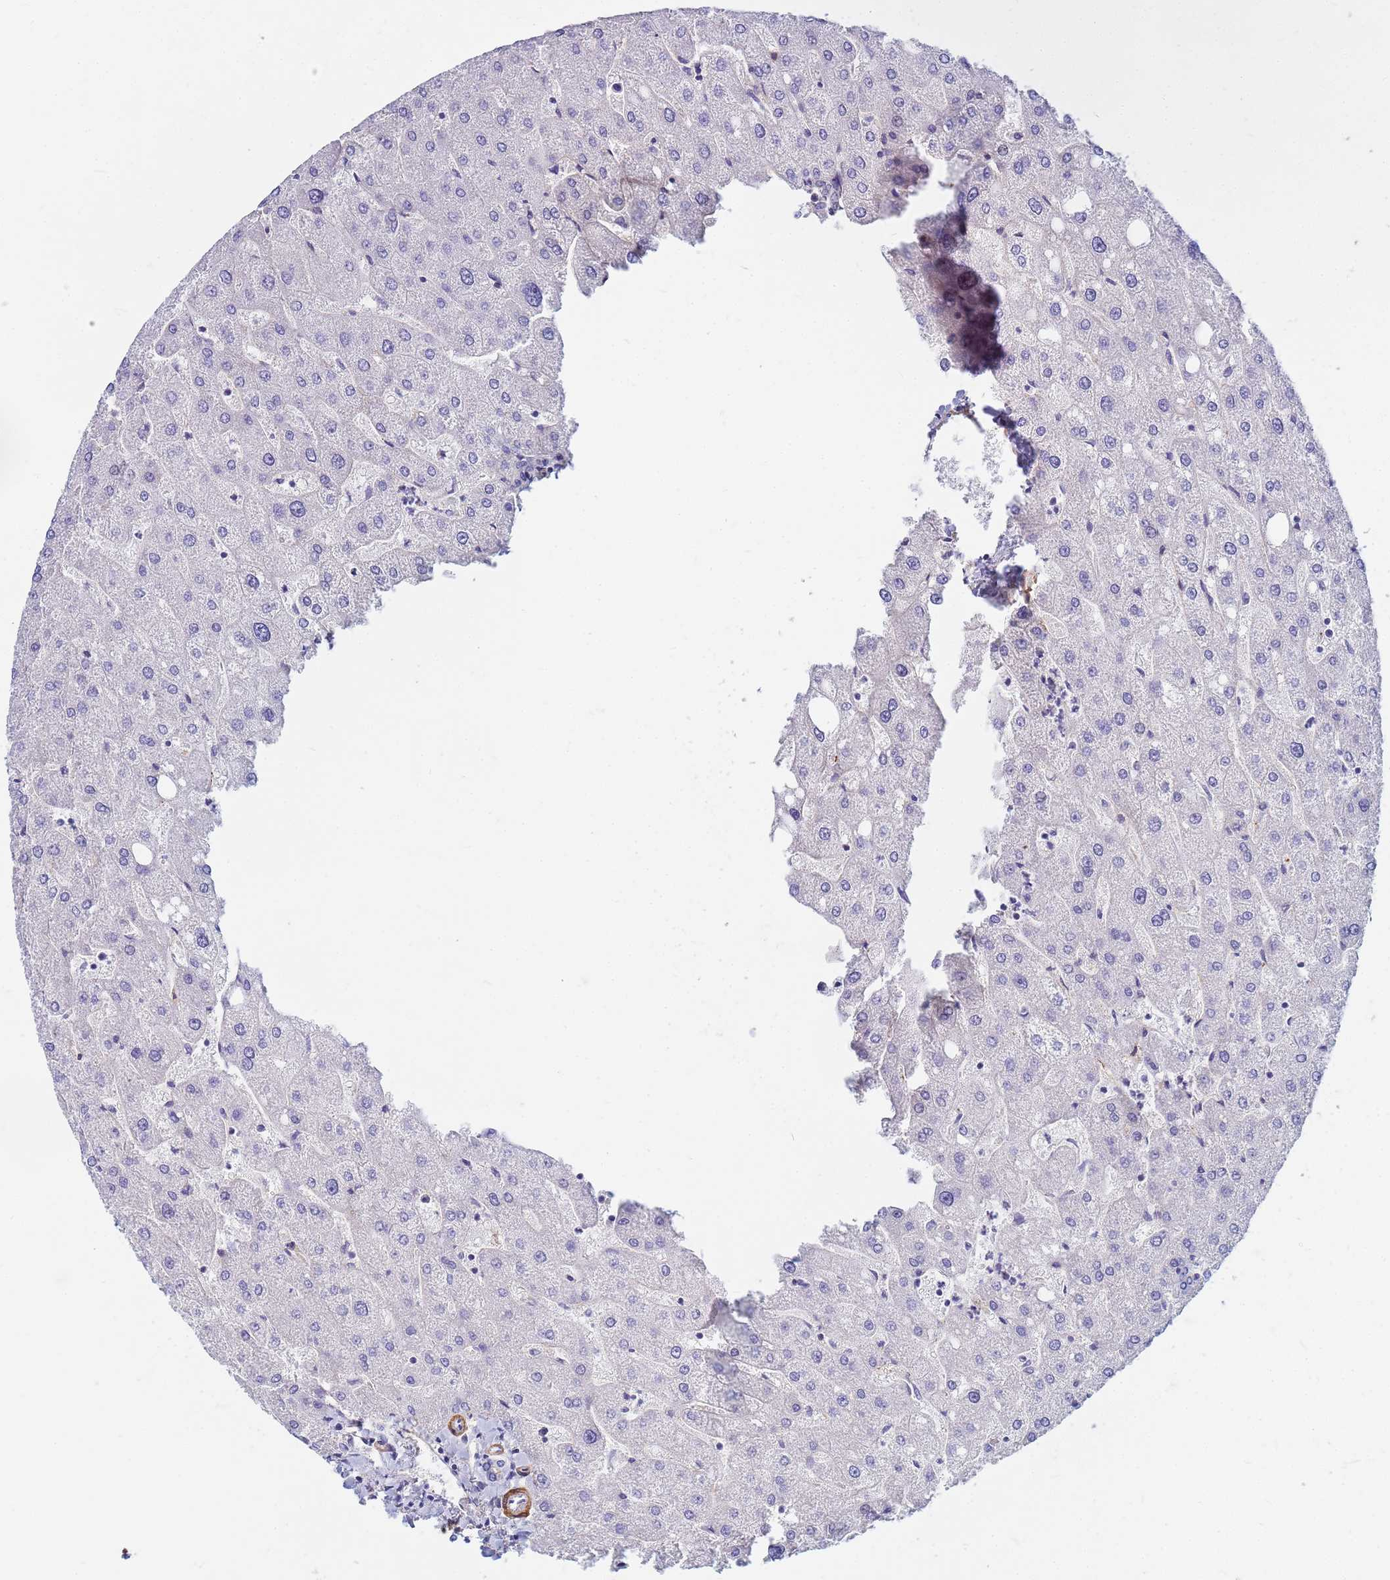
{"staining": {"intensity": "negative", "quantity": "none", "location": "none"}, "tissue": "liver", "cell_type": "Cholangiocytes", "image_type": "normal", "snomed": [{"axis": "morphology", "description": "Normal tissue, NOS"}, {"axis": "topography", "description": "Liver"}], "caption": "Immunohistochemistry (IHC) image of benign liver stained for a protein (brown), which shows no positivity in cholangiocytes.", "gene": "TPM1", "patient": {"sex": "male", "age": 67}}